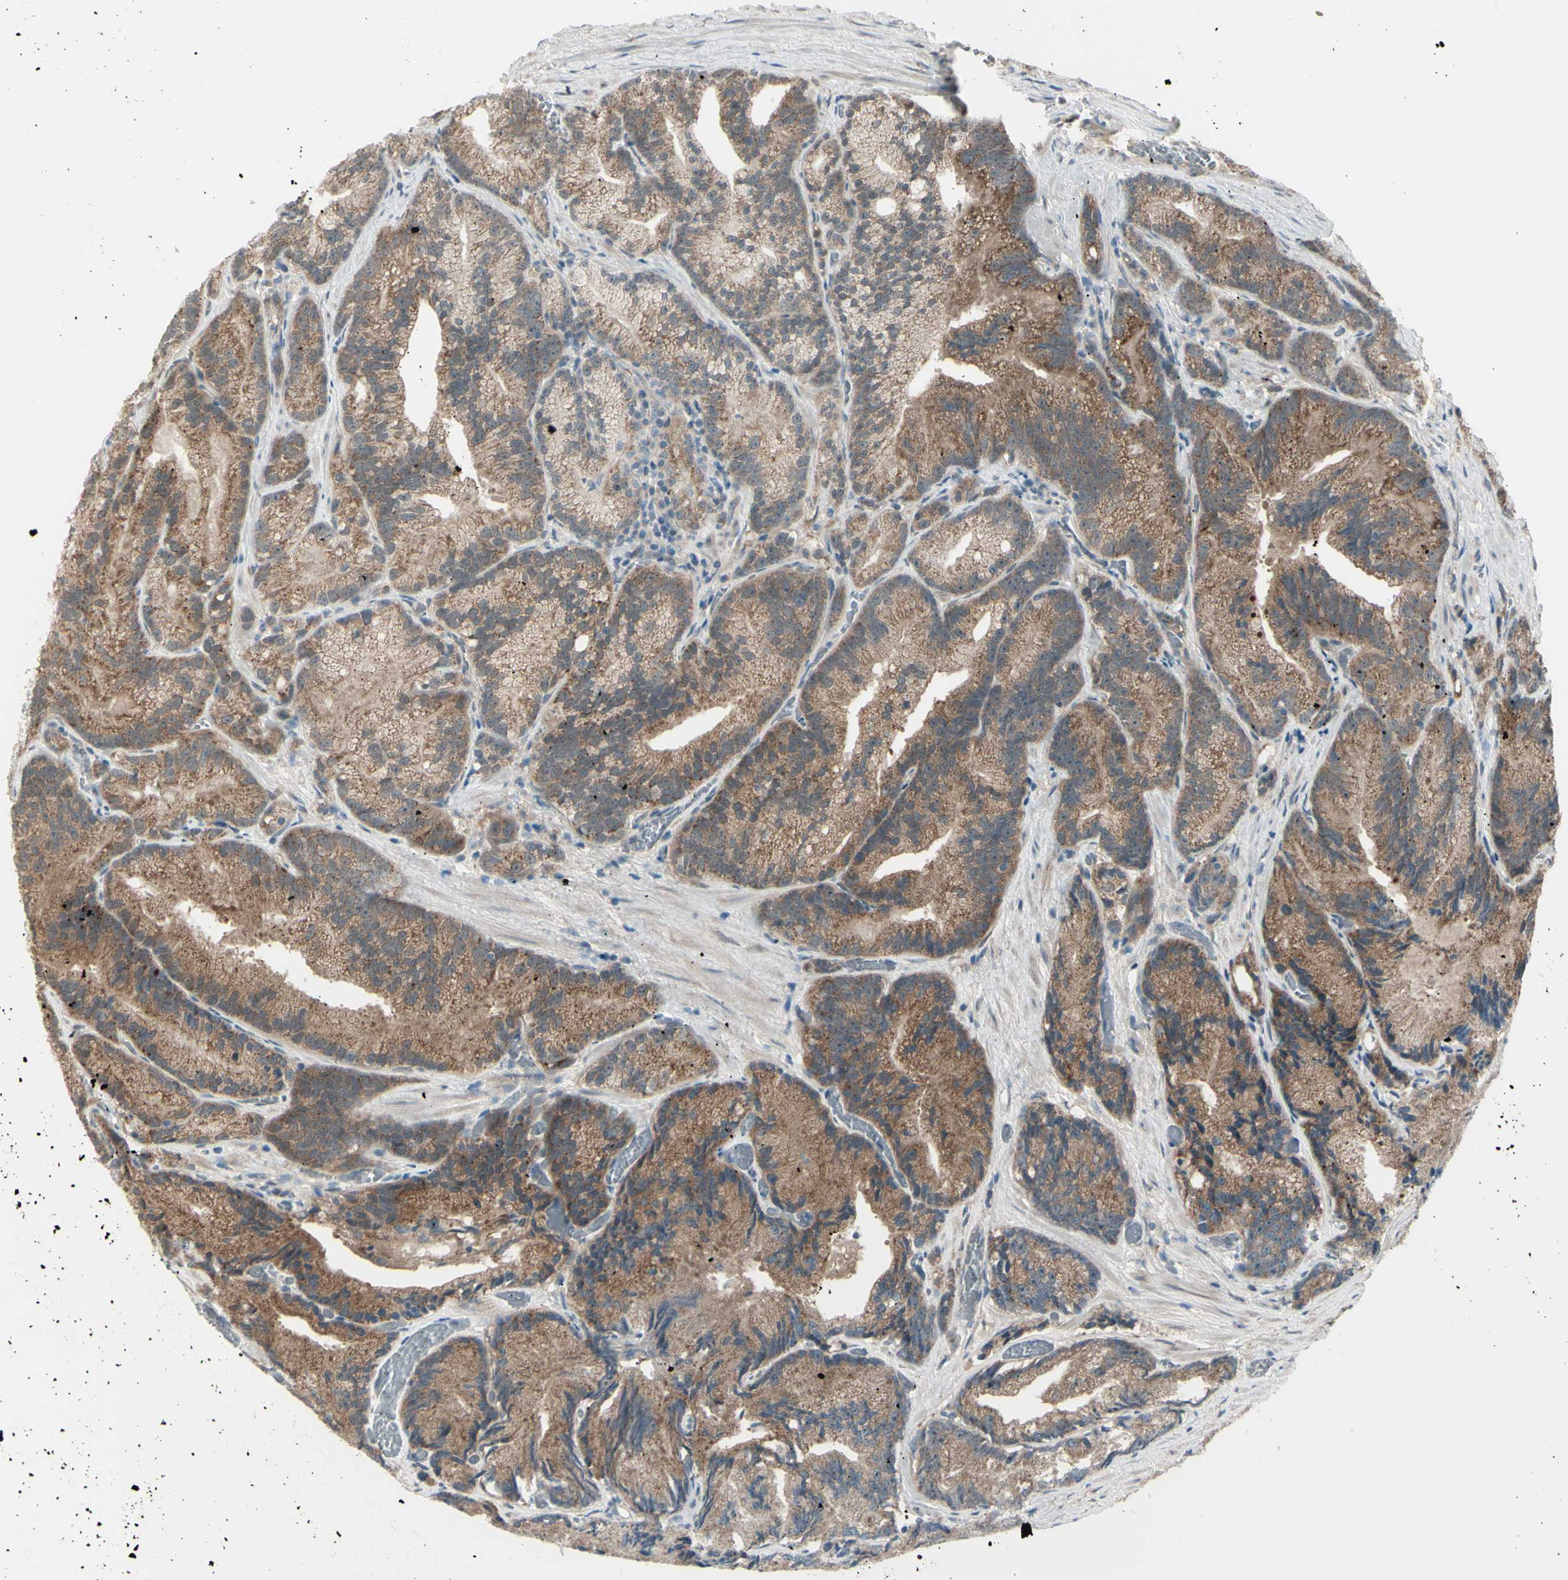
{"staining": {"intensity": "moderate", "quantity": ">75%", "location": "cytoplasmic/membranous"}, "tissue": "prostate cancer", "cell_type": "Tumor cells", "image_type": "cancer", "snomed": [{"axis": "morphology", "description": "Adenocarcinoma, Low grade"}, {"axis": "topography", "description": "Prostate"}], "caption": "Protein expression analysis of prostate cancer (adenocarcinoma (low-grade)) reveals moderate cytoplasmic/membranous staining in about >75% of tumor cells.", "gene": "NAXD", "patient": {"sex": "male", "age": 89}}